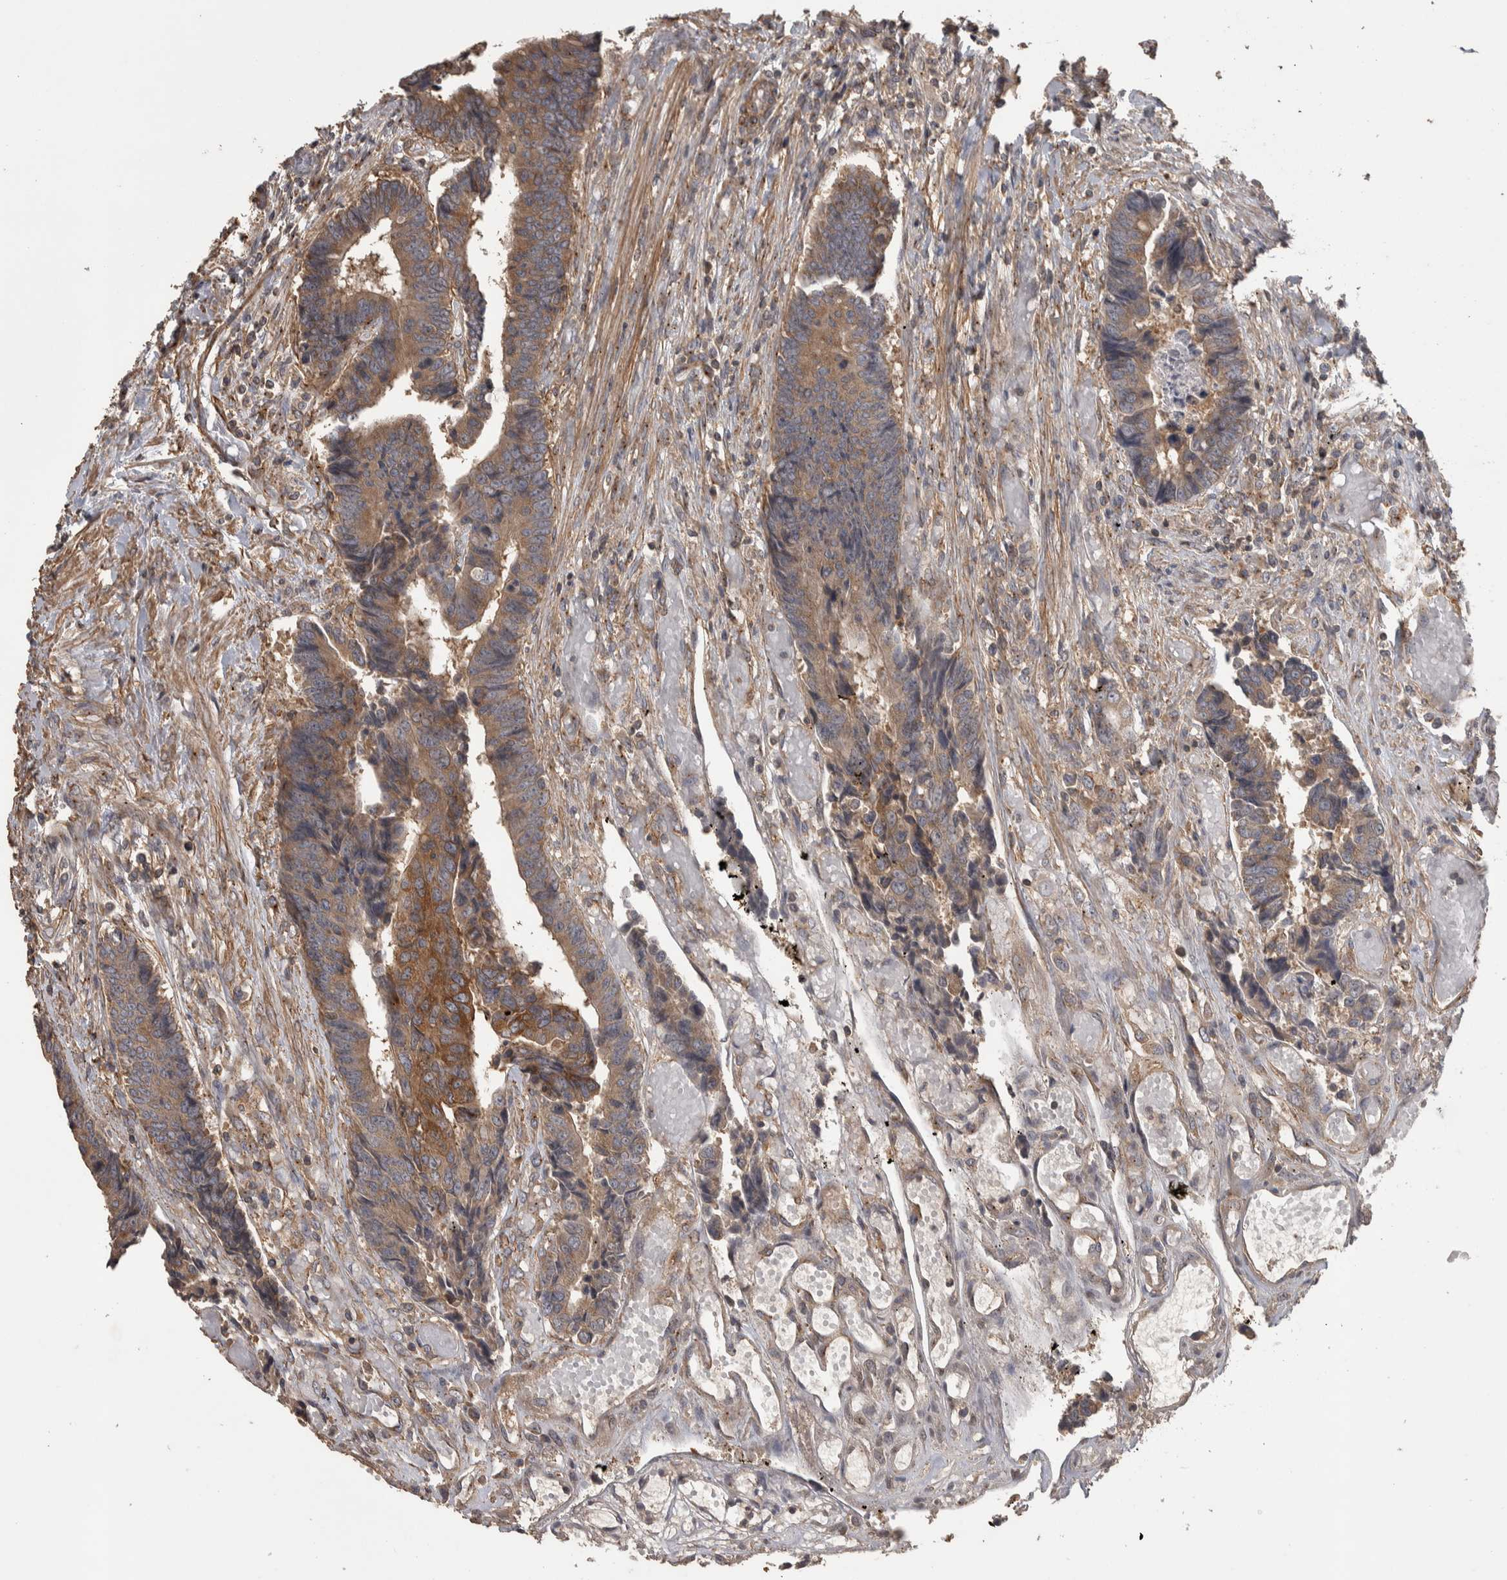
{"staining": {"intensity": "moderate", "quantity": ">75%", "location": "cytoplasmic/membranous"}, "tissue": "colorectal cancer", "cell_type": "Tumor cells", "image_type": "cancer", "snomed": [{"axis": "morphology", "description": "Adenocarcinoma, NOS"}, {"axis": "topography", "description": "Rectum"}], "caption": "Colorectal cancer (adenocarcinoma) stained with DAB (3,3'-diaminobenzidine) IHC shows medium levels of moderate cytoplasmic/membranous expression in about >75% of tumor cells.", "gene": "IFRD1", "patient": {"sex": "male", "age": 84}}